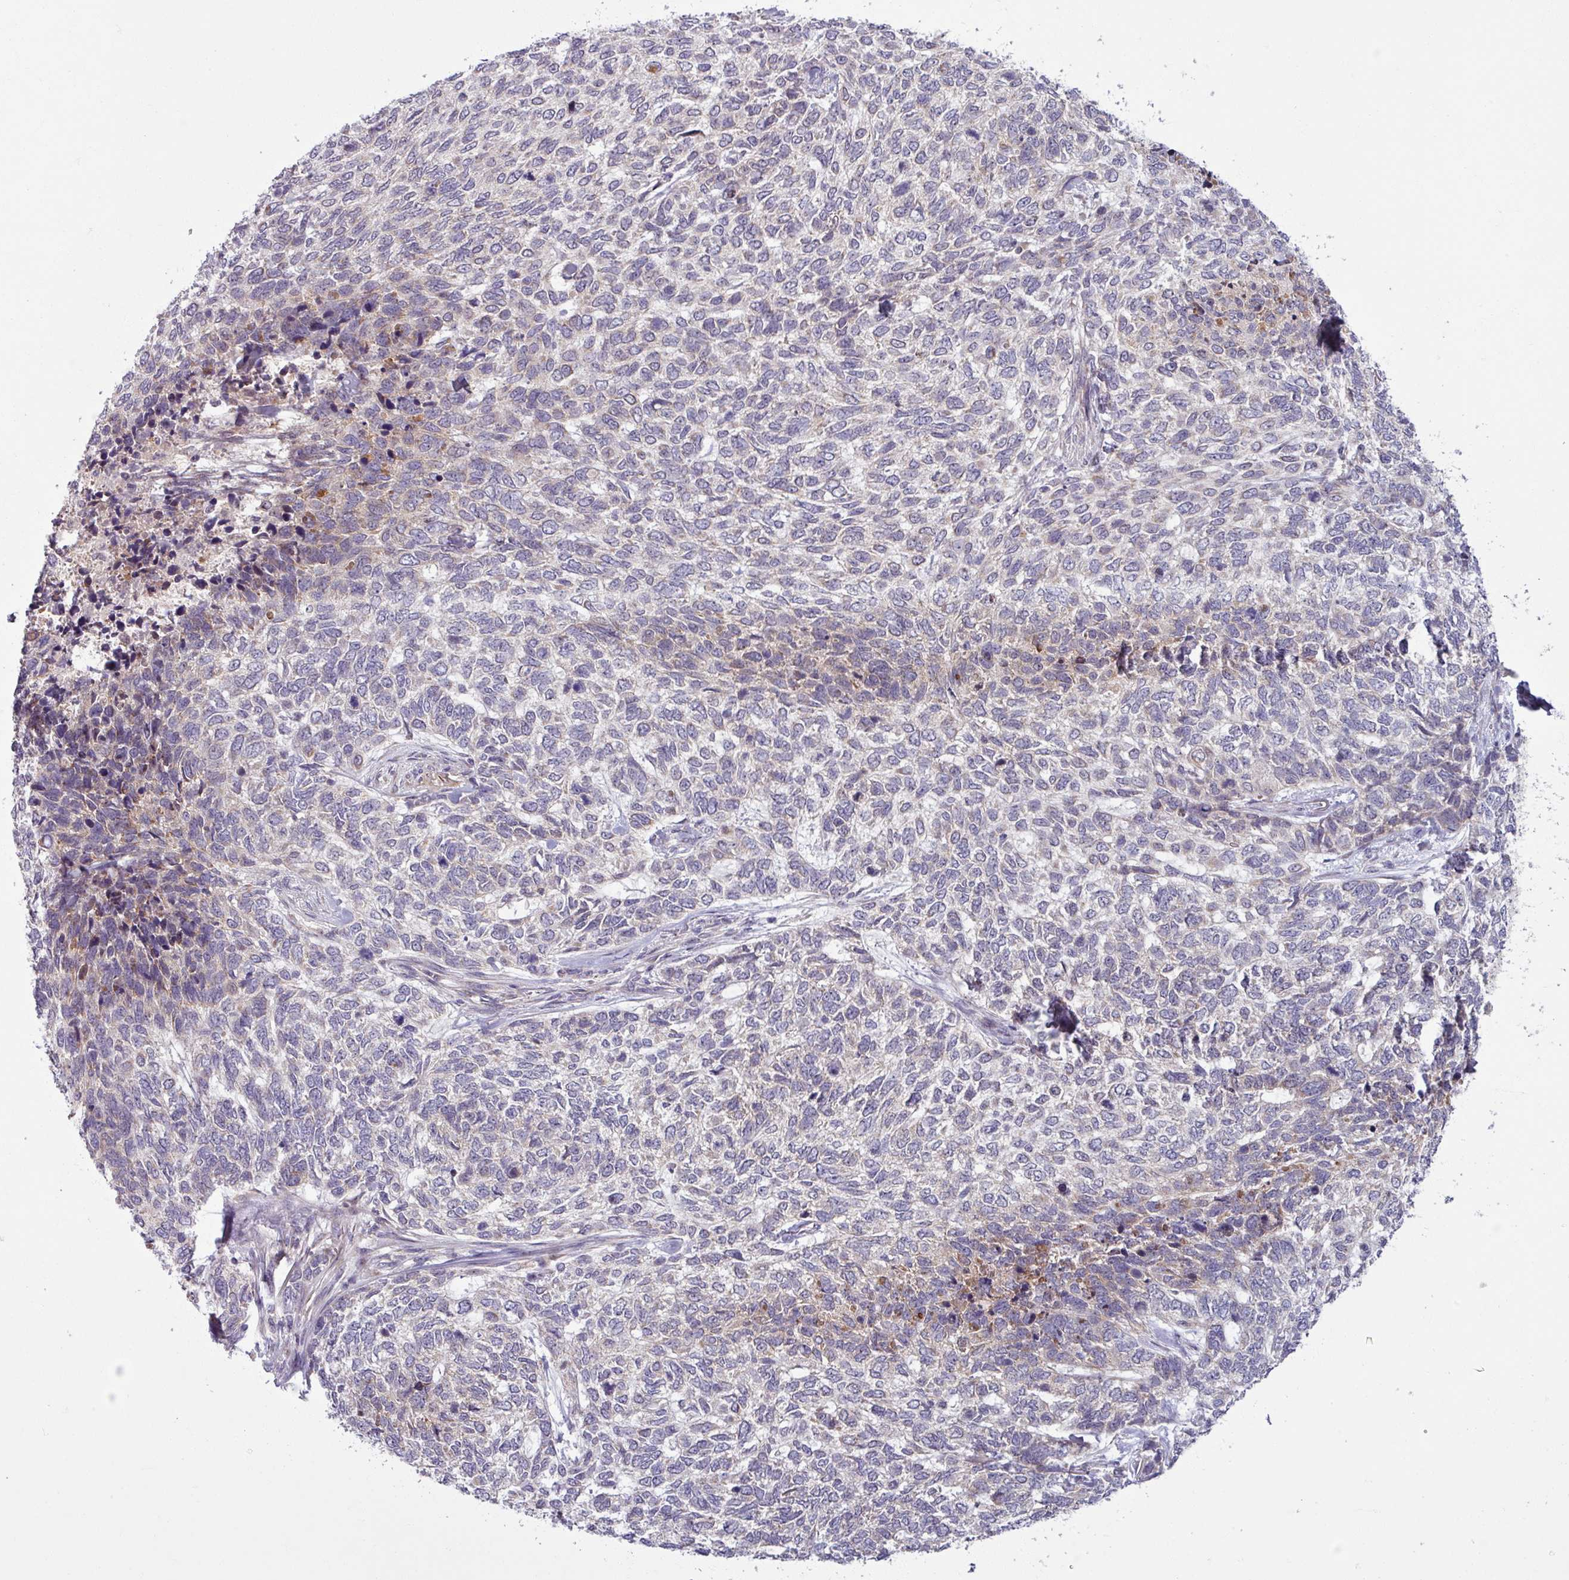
{"staining": {"intensity": "negative", "quantity": "none", "location": "none"}, "tissue": "skin cancer", "cell_type": "Tumor cells", "image_type": "cancer", "snomed": [{"axis": "morphology", "description": "Basal cell carcinoma"}, {"axis": "topography", "description": "Skin"}], "caption": "The image demonstrates no significant staining in tumor cells of skin basal cell carcinoma.", "gene": "OGFOD3", "patient": {"sex": "female", "age": 65}}